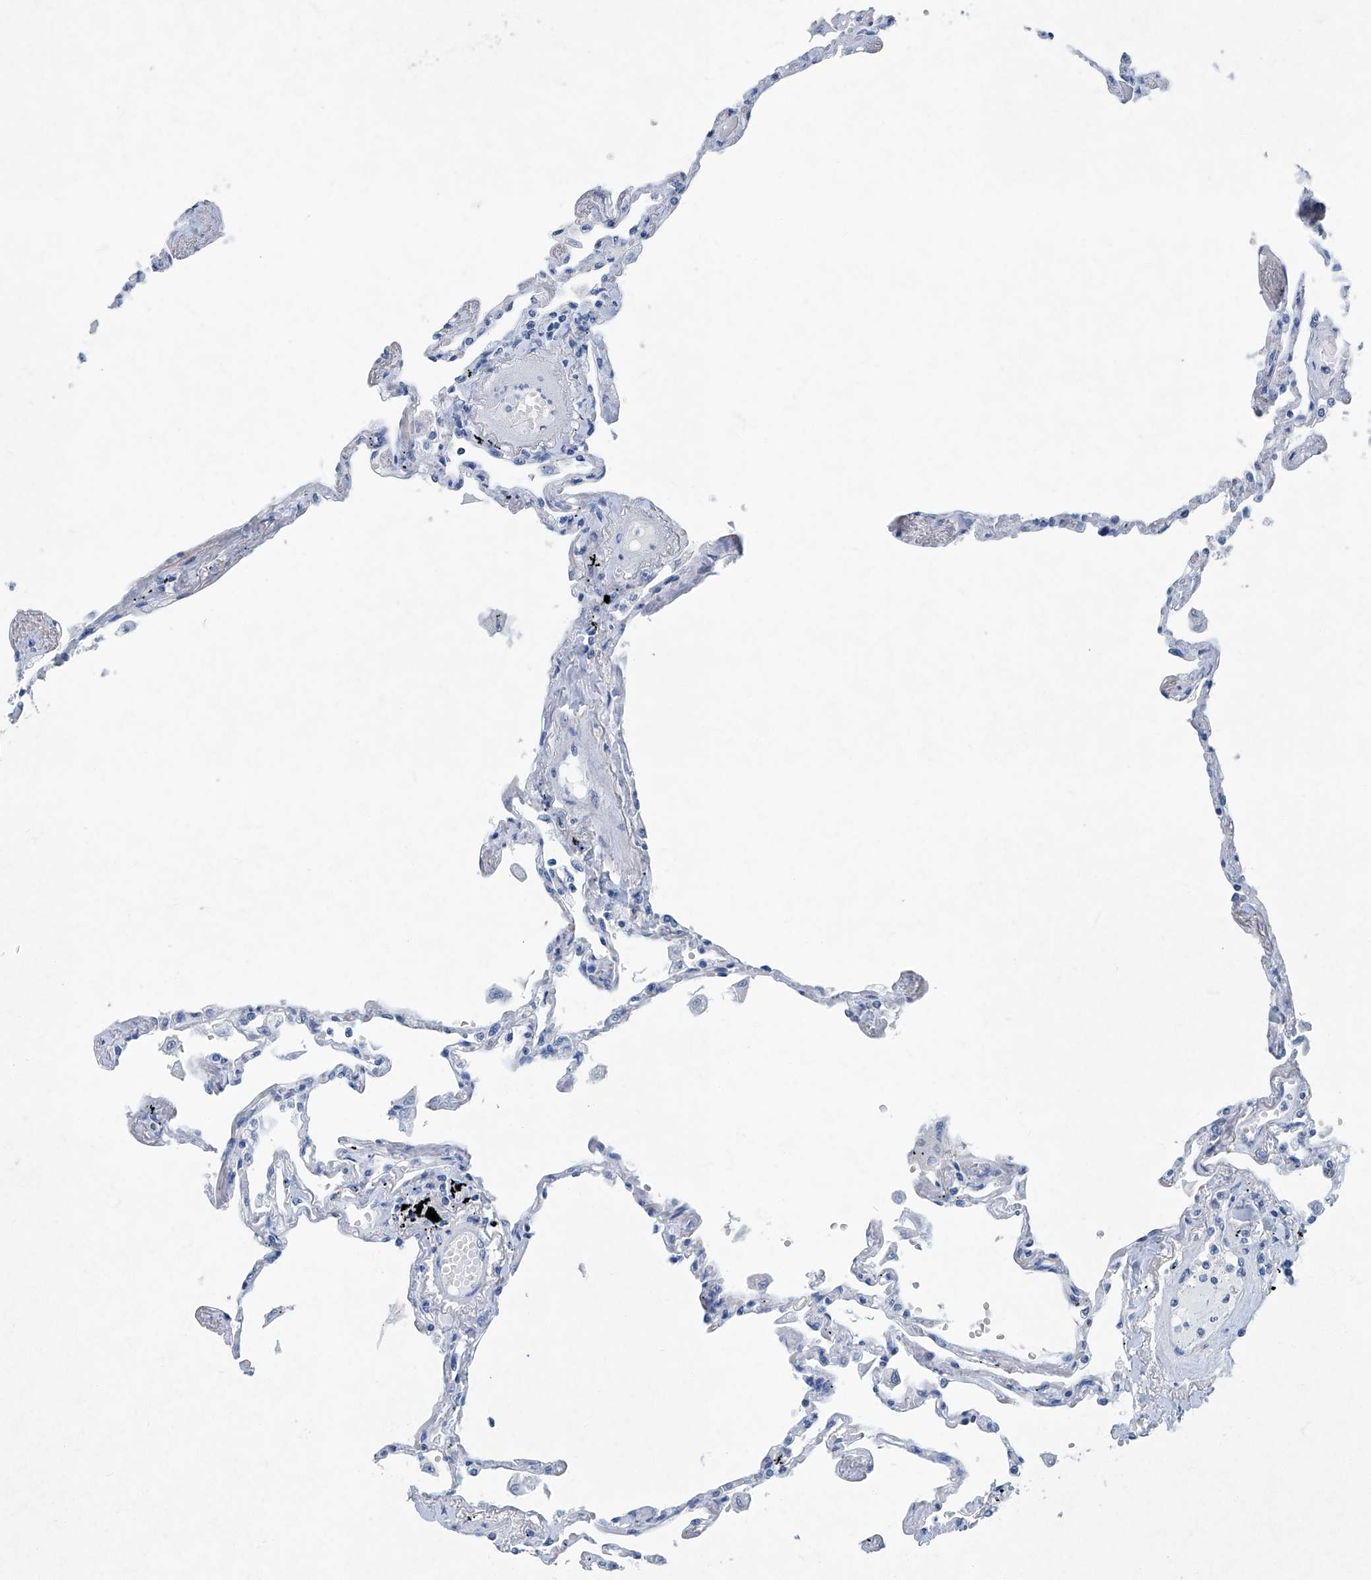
{"staining": {"intensity": "negative", "quantity": "none", "location": "none"}, "tissue": "lung", "cell_type": "Alveolar cells", "image_type": "normal", "snomed": [{"axis": "morphology", "description": "Normal tissue, NOS"}, {"axis": "topography", "description": "Lung"}], "caption": "Human lung stained for a protein using immunohistochemistry (IHC) shows no staining in alveolar cells.", "gene": "CYP2A7", "patient": {"sex": "female", "age": 67}}